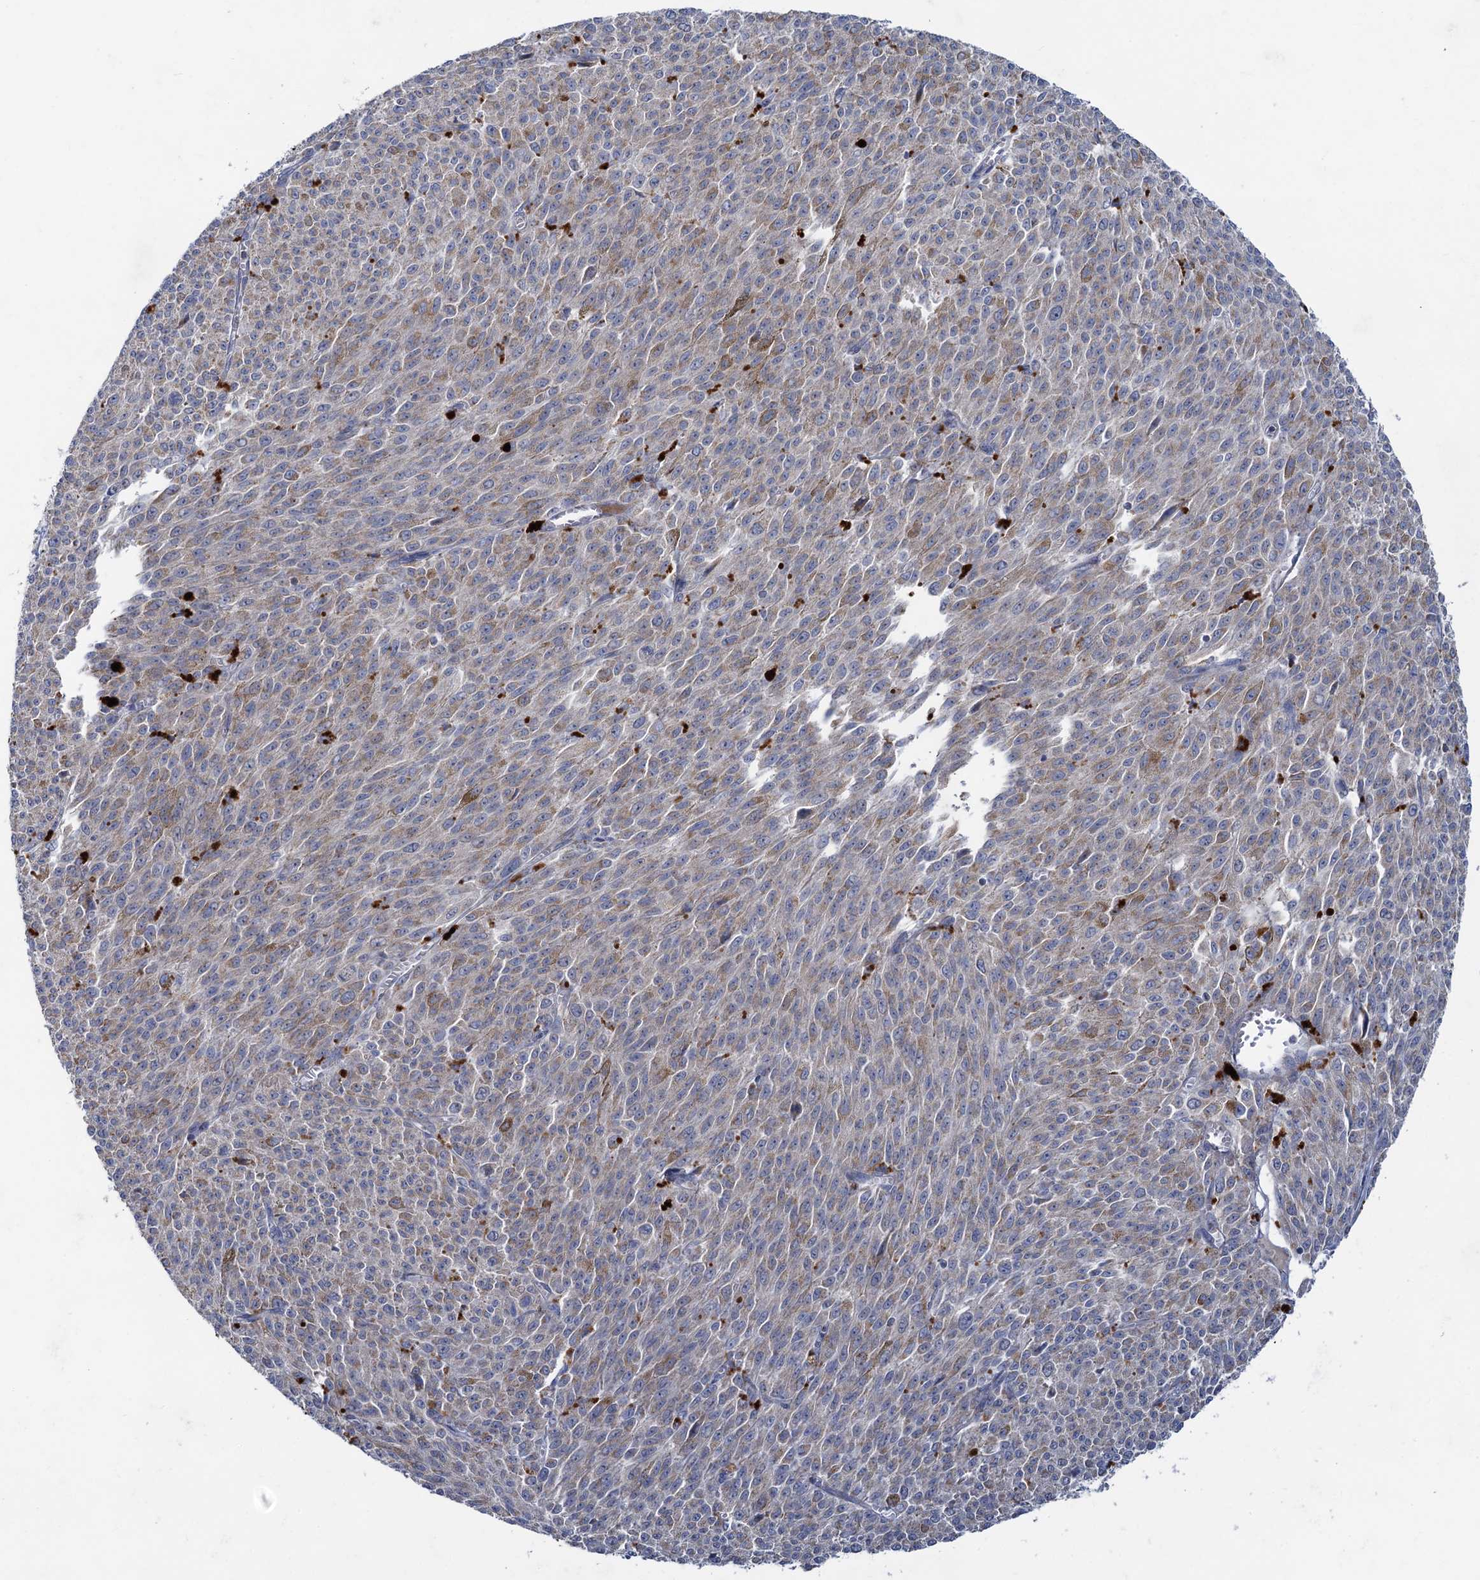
{"staining": {"intensity": "weak", "quantity": "25%-75%", "location": "cytoplasmic/membranous"}, "tissue": "melanoma", "cell_type": "Tumor cells", "image_type": "cancer", "snomed": [{"axis": "morphology", "description": "Malignant melanoma, NOS"}, {"axis": "topography", "description": "Skin"}], "caption": "A histopathology image of malignant melanoma stained for a protein displays weak cytoplasmic/membranous brown staining in tumor cells. (DAB = brown stain, brightfield microscopy at high magnification).", "gene": "ANKS3", "patient": {"sex": "female", "age": 52}}